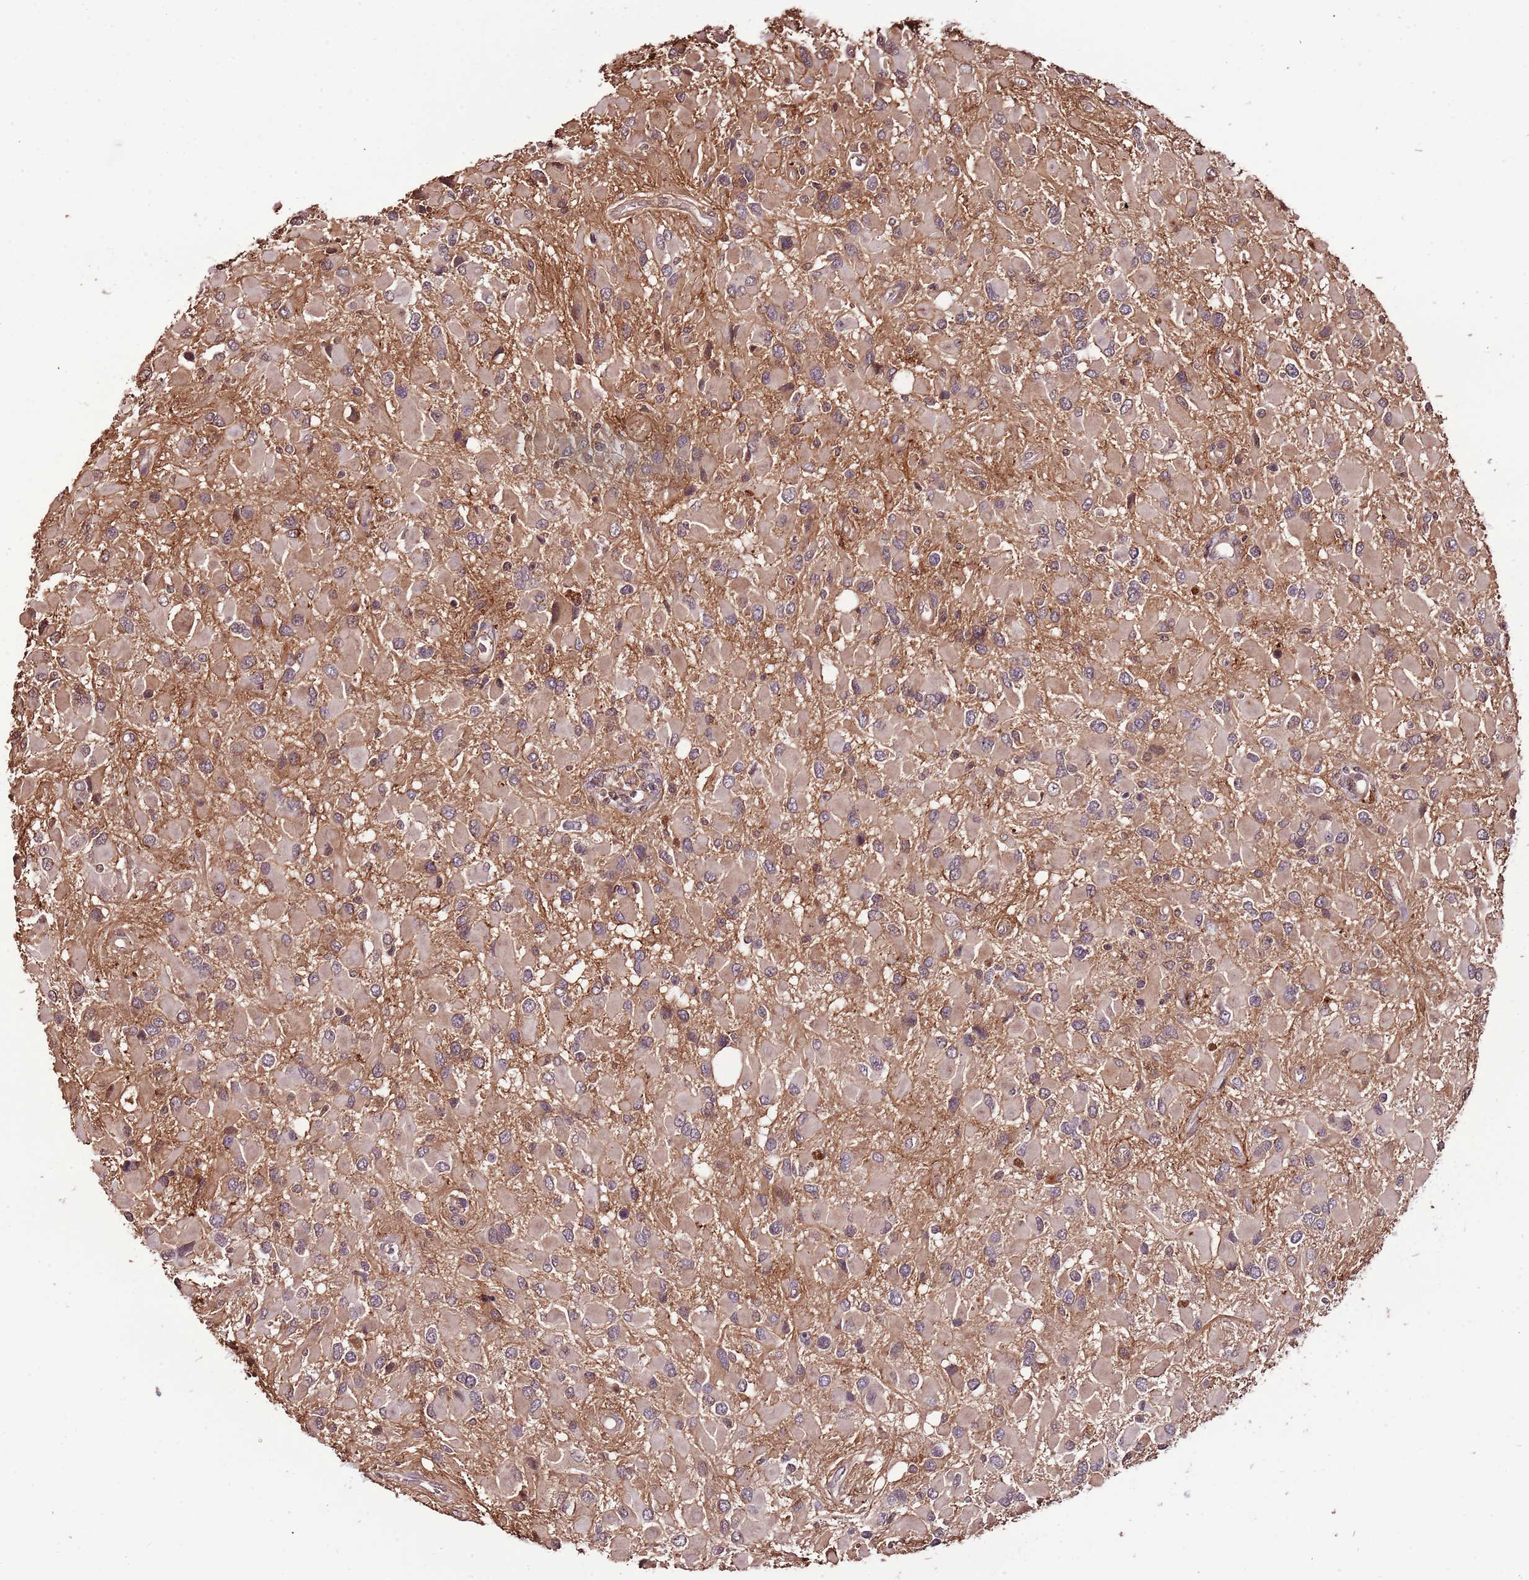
{"staining": {"intensity": "moderate", "quantity": "25%-75%", "location": "cytoplasmic/membranous"}, "tissue": "glioma", "cell_type": "Tumor cells", "image_type": "cancer", "snomed": [{"axis": "morphology", "description": "Glioma, malignant, High grade"}, {"axis": "topography", "description": "Brain"}], "caption": "DAB immunohistochemical staining of human malignant glioma (high-grade) displays moderate cytoplasmic/membranous protein expression in approximately 25%-75% of tumor cells.", "gene": "DENR", "patient": {"sex": "male", "age": 53}}